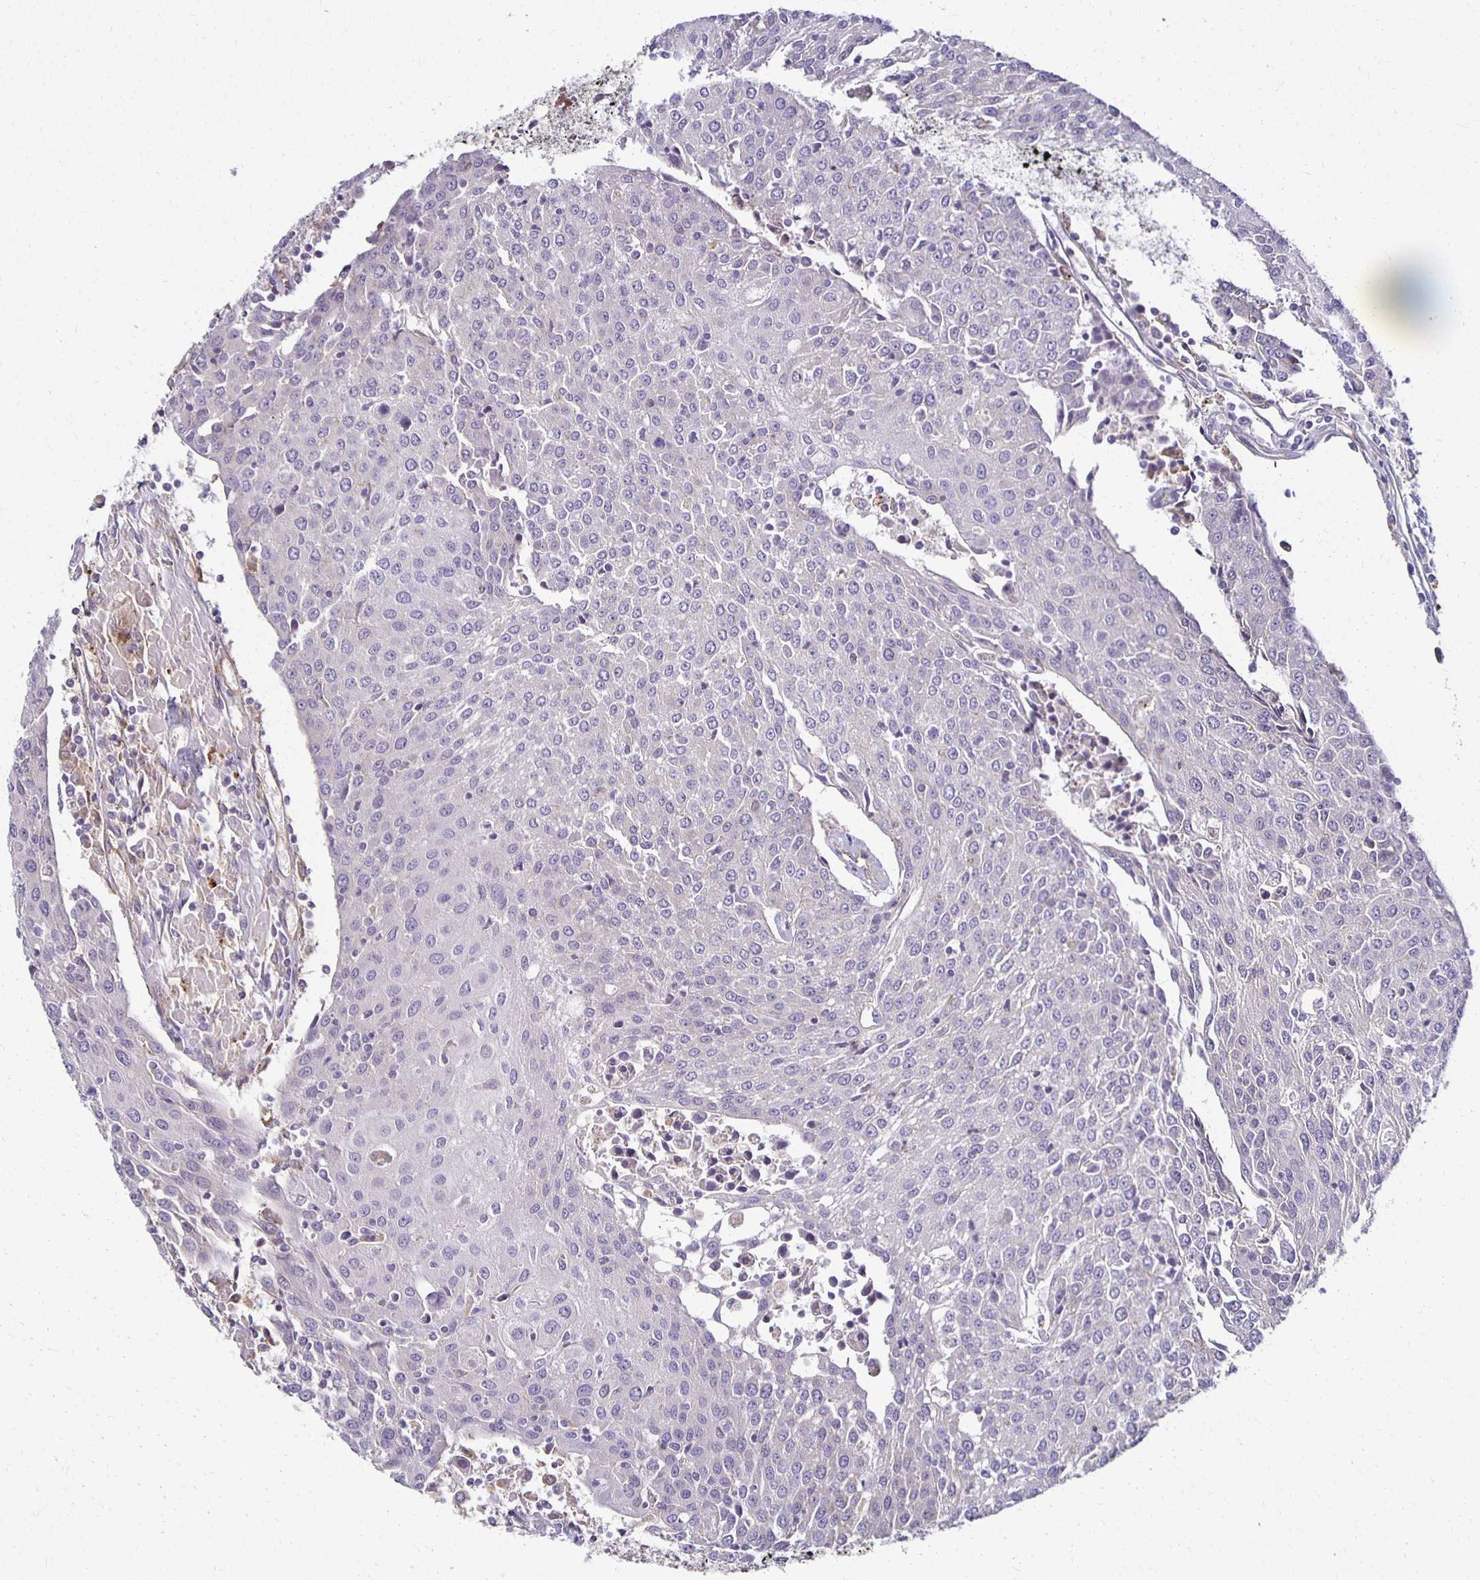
{"staining": {"intensity": "negative", "quantity": "none", "location": "none"}, "tissue": "urothelial cancer", "cell_type": "Tumor cells", "image_type": "cancer", "snomed": [{"axis": "morphology", "description": "Urothelial carcinoma, High grade"}, {"axis": "topography", "description": "Urinary bladder"}], "caption": "Protein analysis of urothelial cancer exhibits no significant staining in tumor cells.", "gene": "GPX4", "patient": {"sex": "female", "age": 85}}